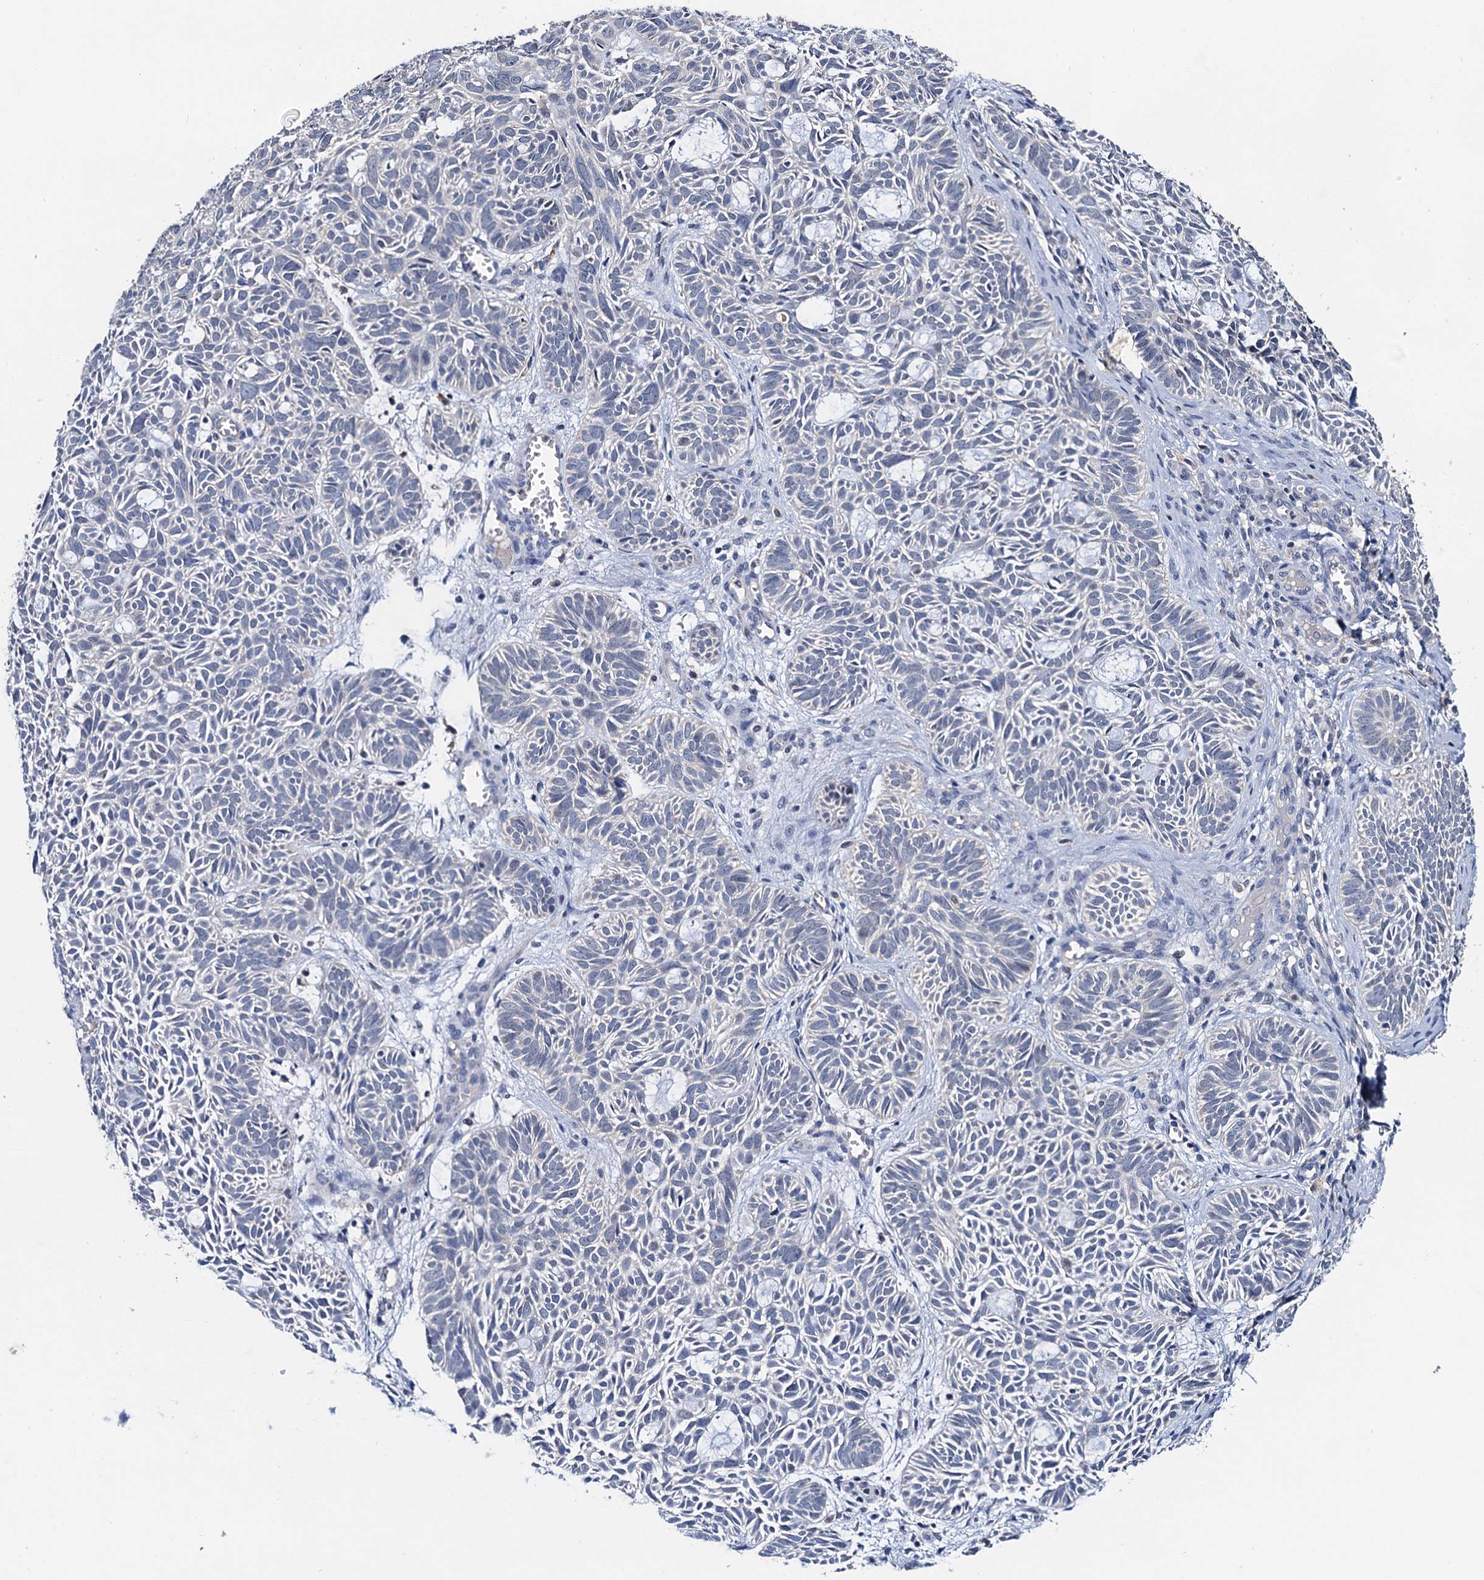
{"staining": {"intensity": "negative", "quantity": "none", "location": "none"}, "tissue": "skin cancer", "cell_type": "Tumor cells", "image_type": "cancer", "snomed": [{"axis": "morphology", "description": "Basal cell carcinoma"}, {"axis": "topography", "description": "Skin"}], "caption": "Histopathology image shows no protein positivity in tumor cells of skin cancer (basal cell carcinoma) tissue. (Stains: DAB (3,3'-diaminobenzidine) immunohistochemistry (IHC) with hematoxylin counter stain, Microscopy: brightfield microscopy at high magnification).", "gene": "TMEM39B", "patient": {"sex": "male", "age": 69}}